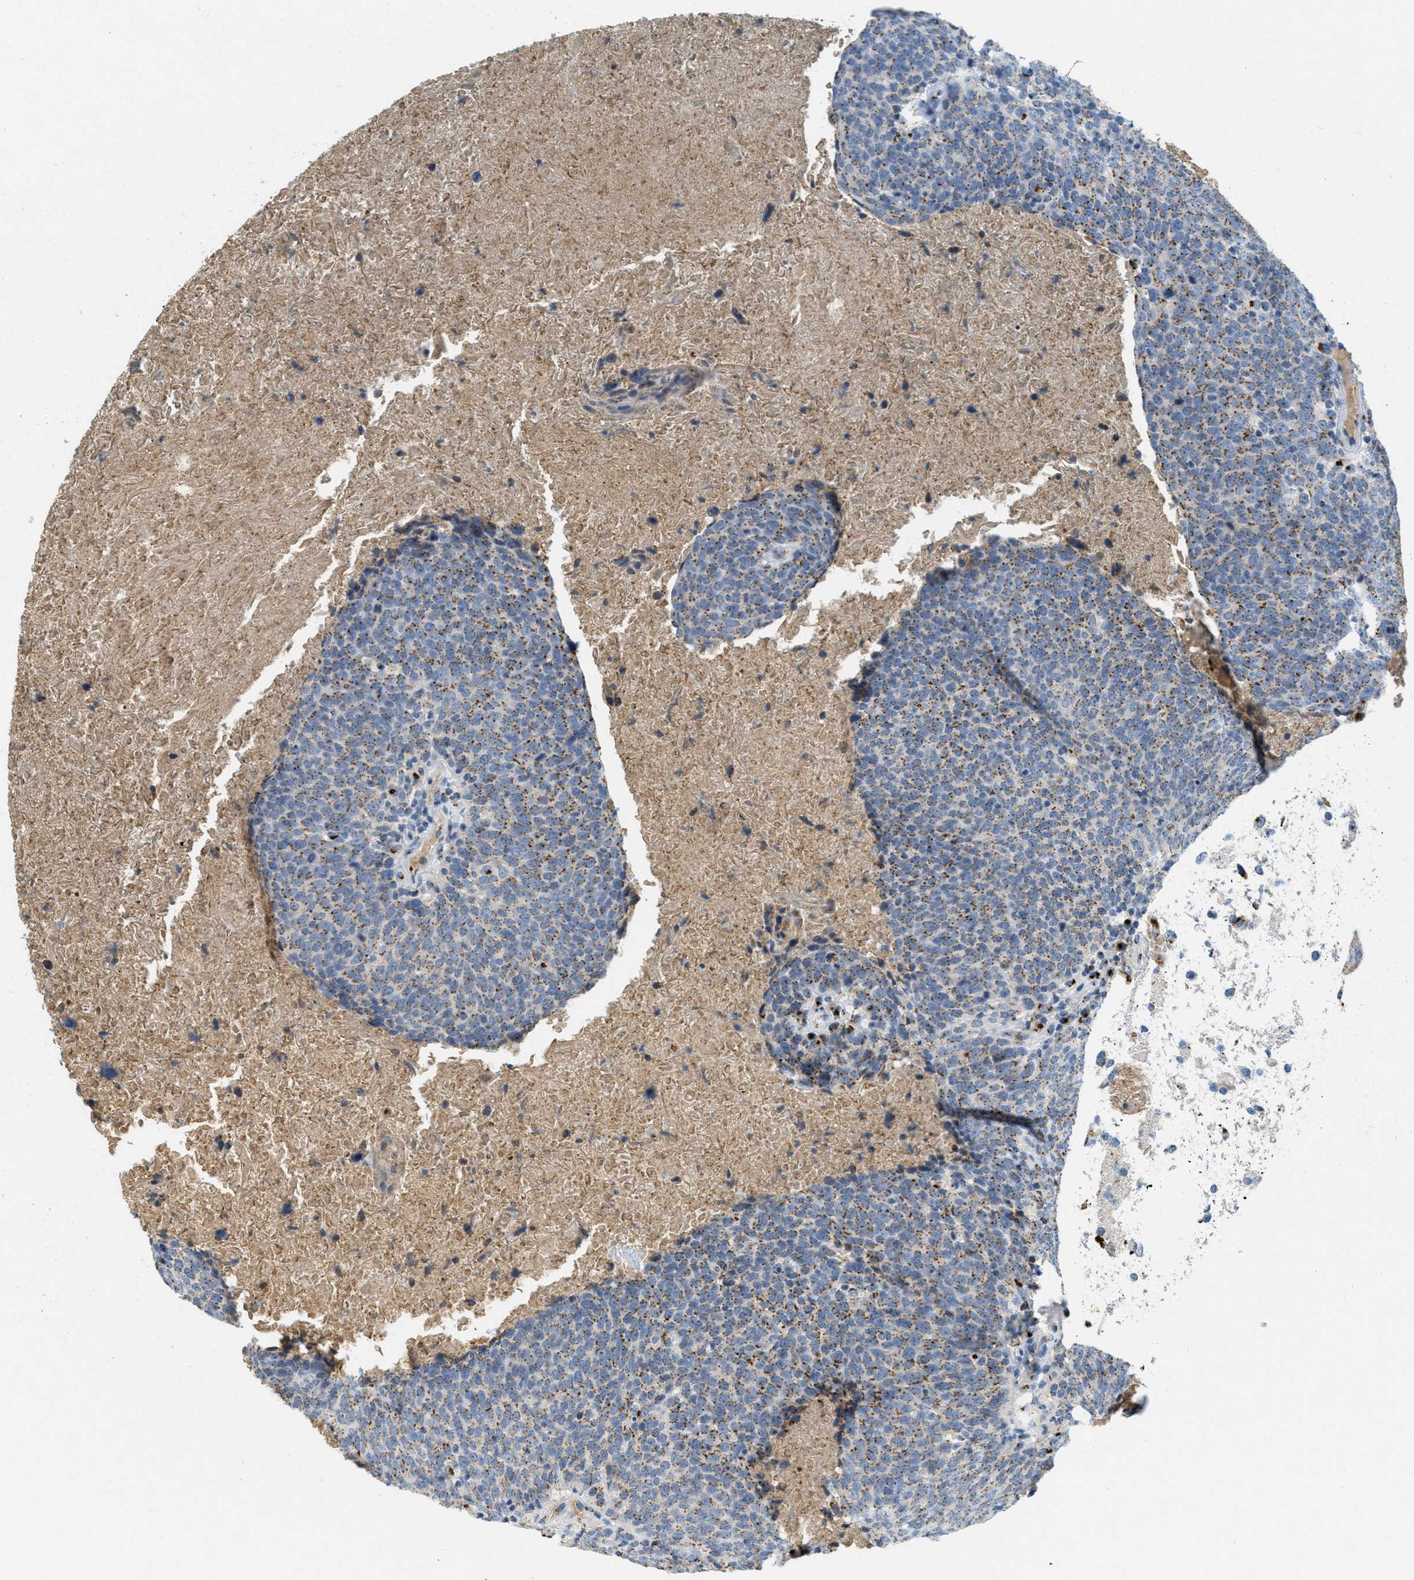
{"staining": {"intensity": "moderate", "quantity": "25%-75%", "location": "cytoplasmic/membranous"}, "tissue": "head and neck cancer", "cell_type": "Tumor cells", "image_type": "cancer", "snomed": [{"axis": "morphology", "description": "Squamous cell carcinoma, NOS"}, {"axis": "morphology", "description": "Squamous cell carcinoma, metastatic, NOS"}, {"axis": "topography", "description": "Lymph node"}, {"axis": "topography", "description": "Head-Neck"}], "caption": "Tumor cells exhibit medium levels of moderate cytoplasmic/membranous staining in about 25%-75% of cells in human head and neck cancer (squamous cell carcinoma). (IHC, brightfield microscopy, high magnification).", "gene": "ENTPD4", "patient": {"sex": "male", "age": 62}}